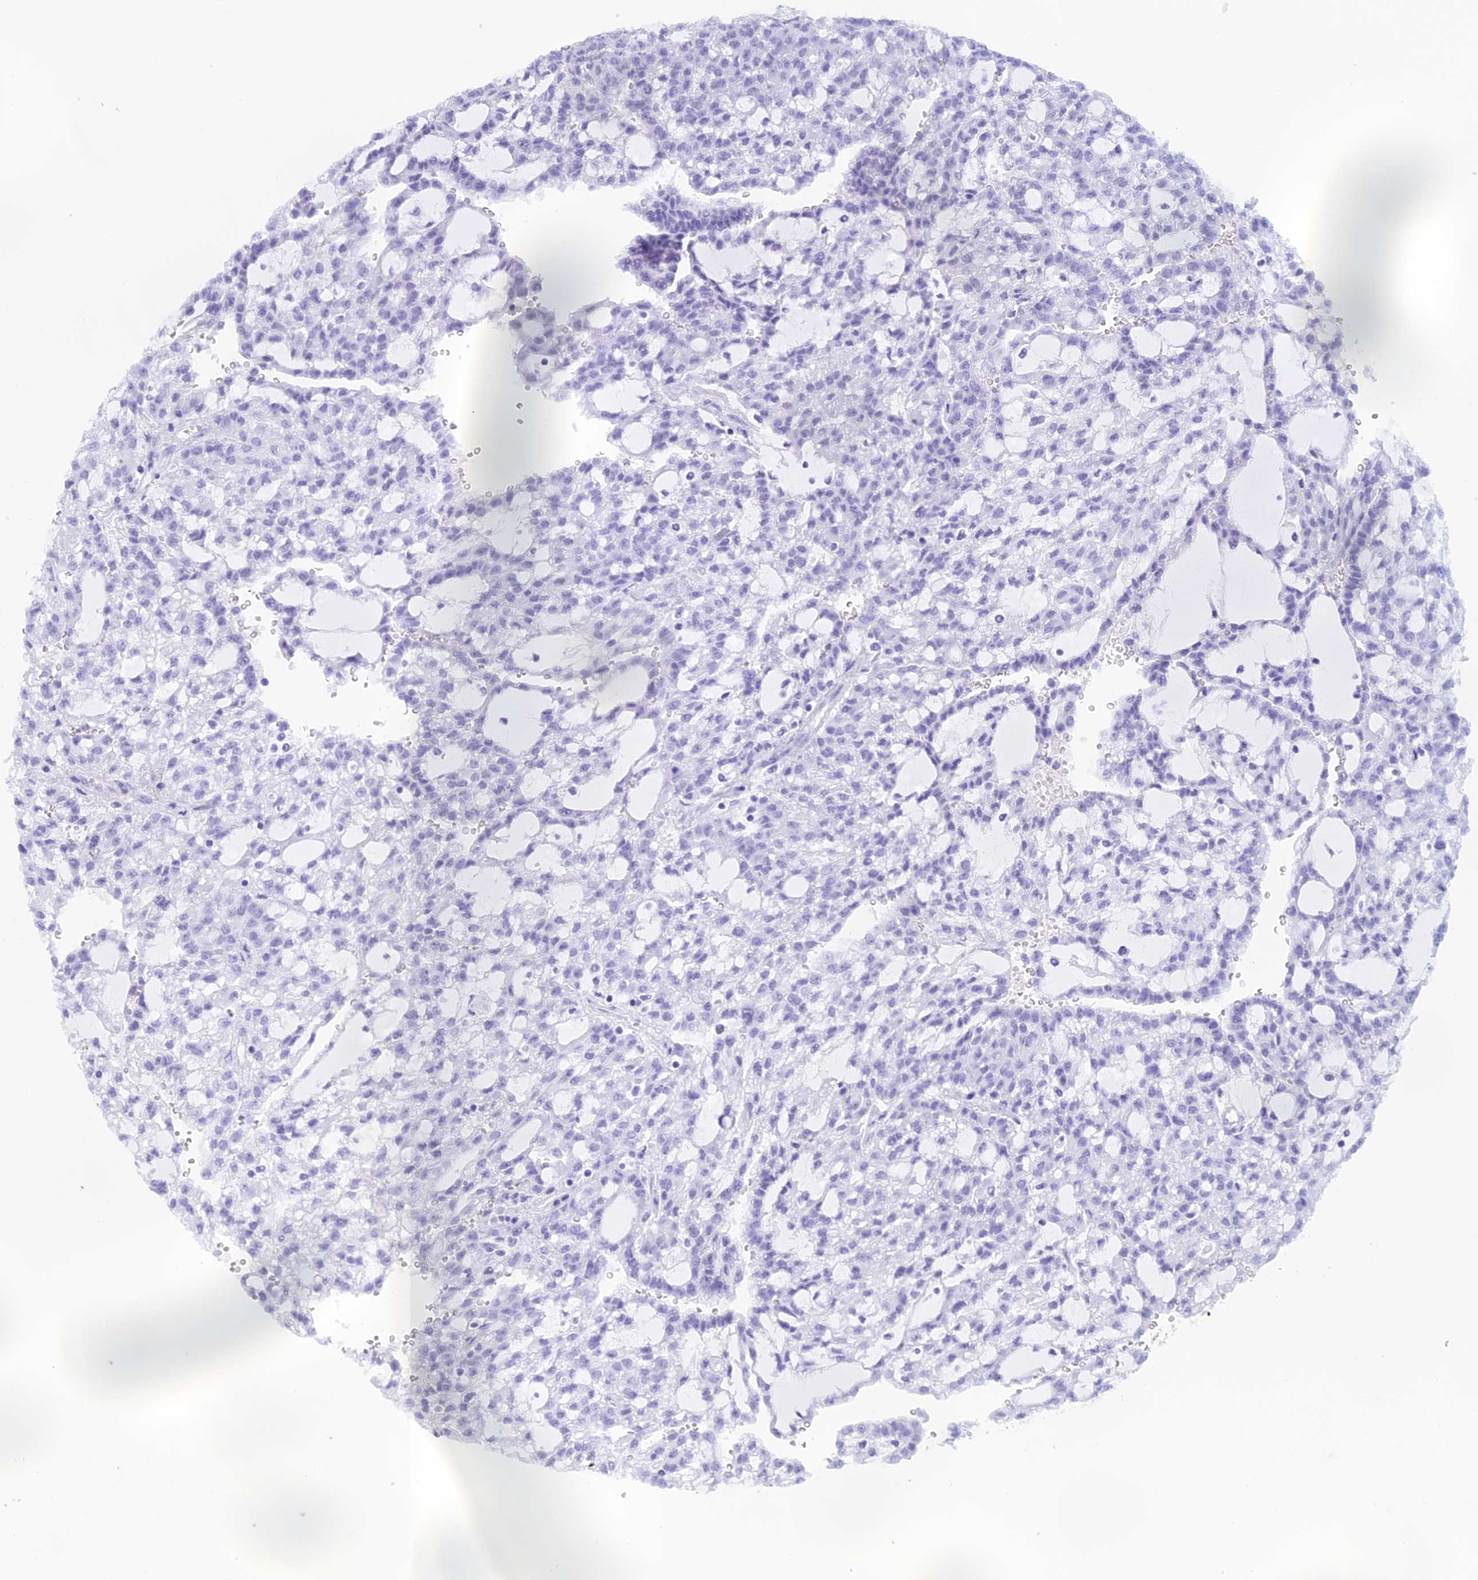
{"staining": {"intensity": "negative", "quantity": "none", "location": "none"}, "tissue": "renal cancer", "cell_type": "Tumor cells", "image_type": "cancer", "snomed": [{"axis": "morphology", "description": "Adenocarcinoma, NOS"}, {"axis": "topography", "description": "Kidney"}], "caption": "A micrograph of human renal cancer (adenocarcinoma) is negative for staining in tumor cells.", "gene": "RGS17", "patient": {"sex": "male", "age": 63}}